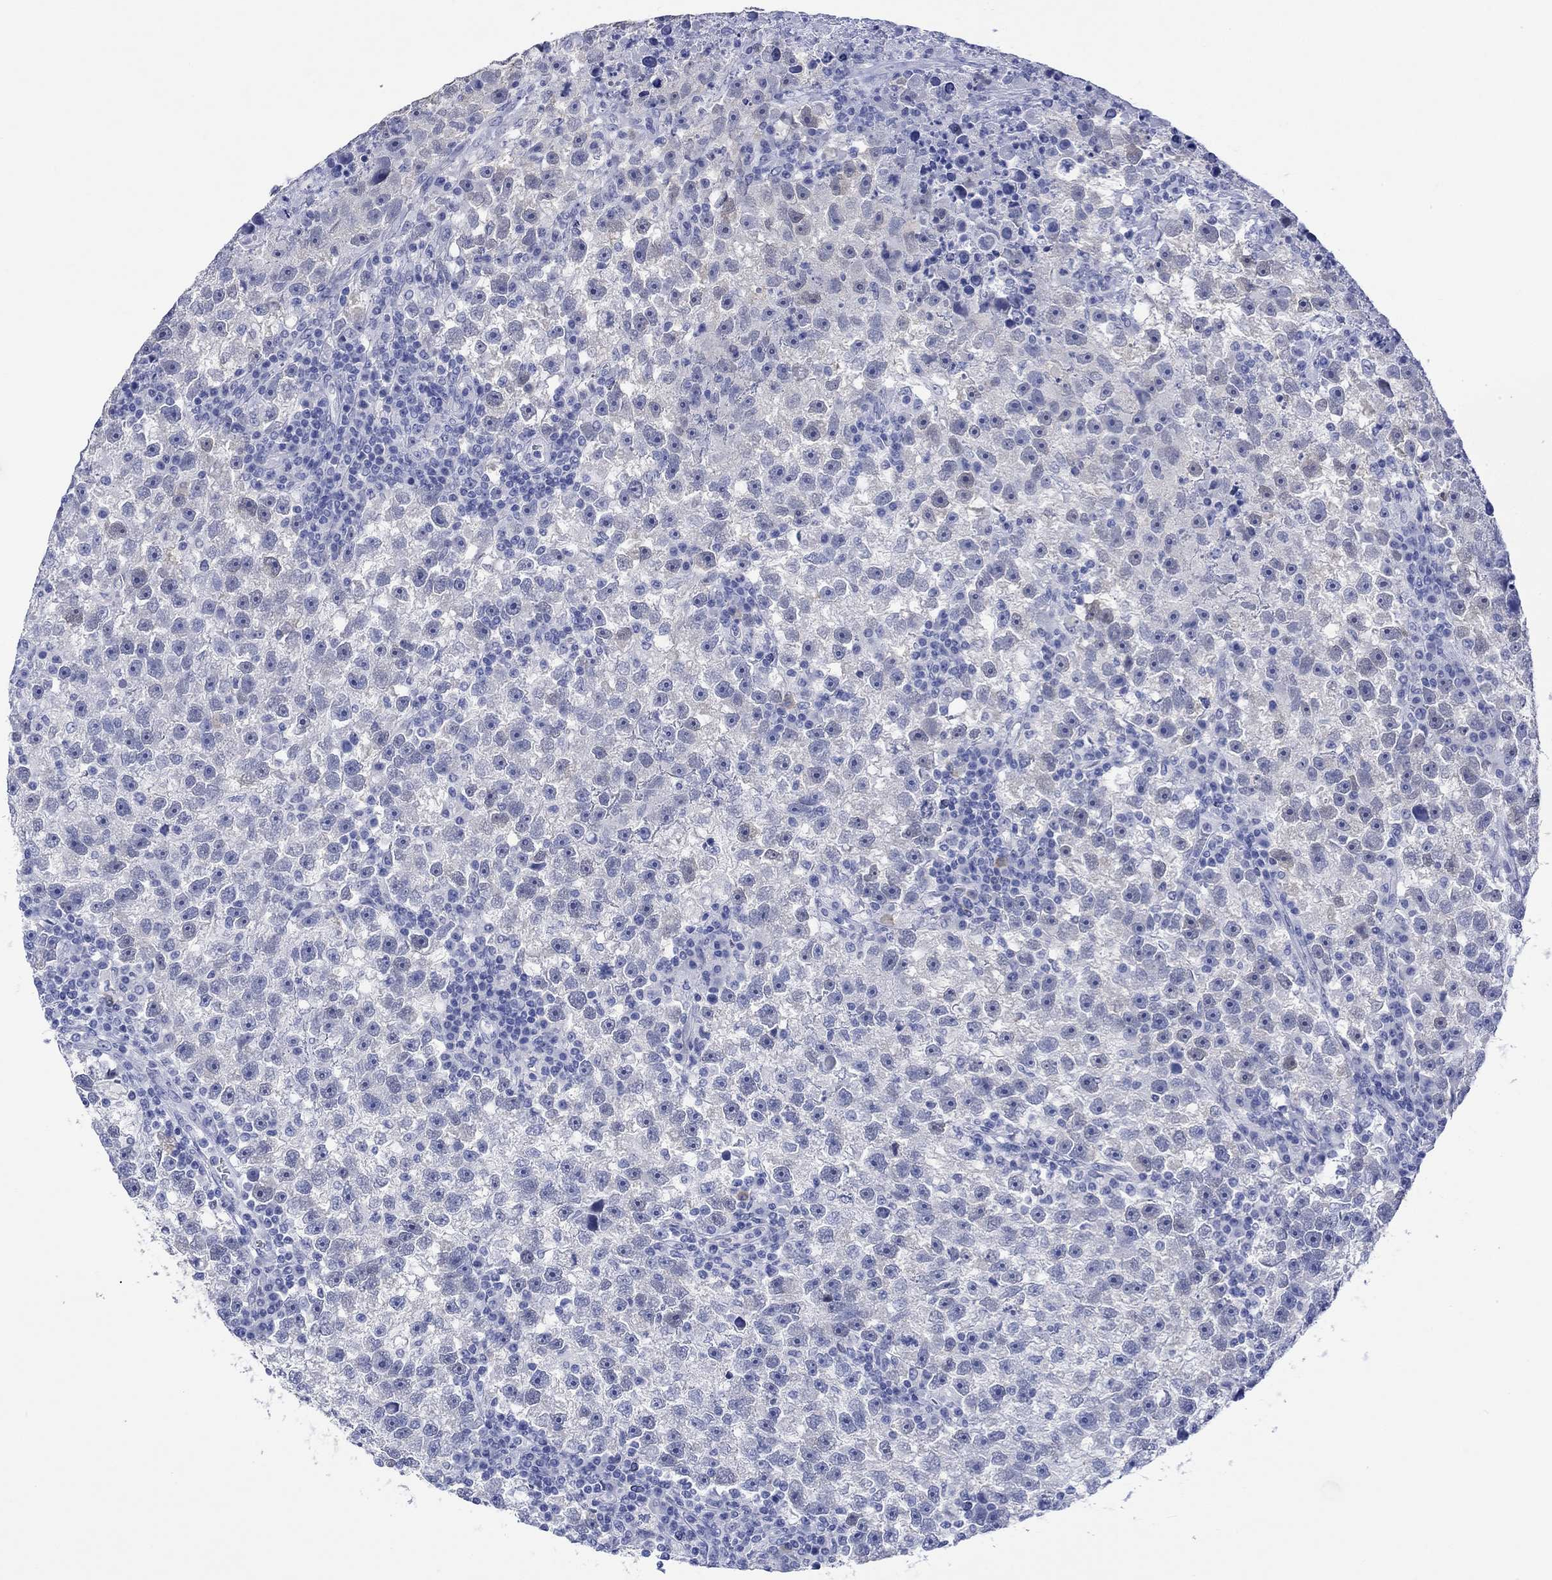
{"staining": {"intensity": "weak", "quantity": "<25%", "location": "cytoplasmic/membranous"}, "tissue": "testis cancer", "cell_type": "Tumor cells", "image_type": "cancer", "snomed": [{"axis": "morphology", "description": "Seminoma, NOS"}, {"axis": "topography", "description": "Testis"}], "caption": "Tumor cells show no significant expression in testis cancer (seminoma).", "gene": "MSI1", "patient": {"sex": "male", "age": 47}}